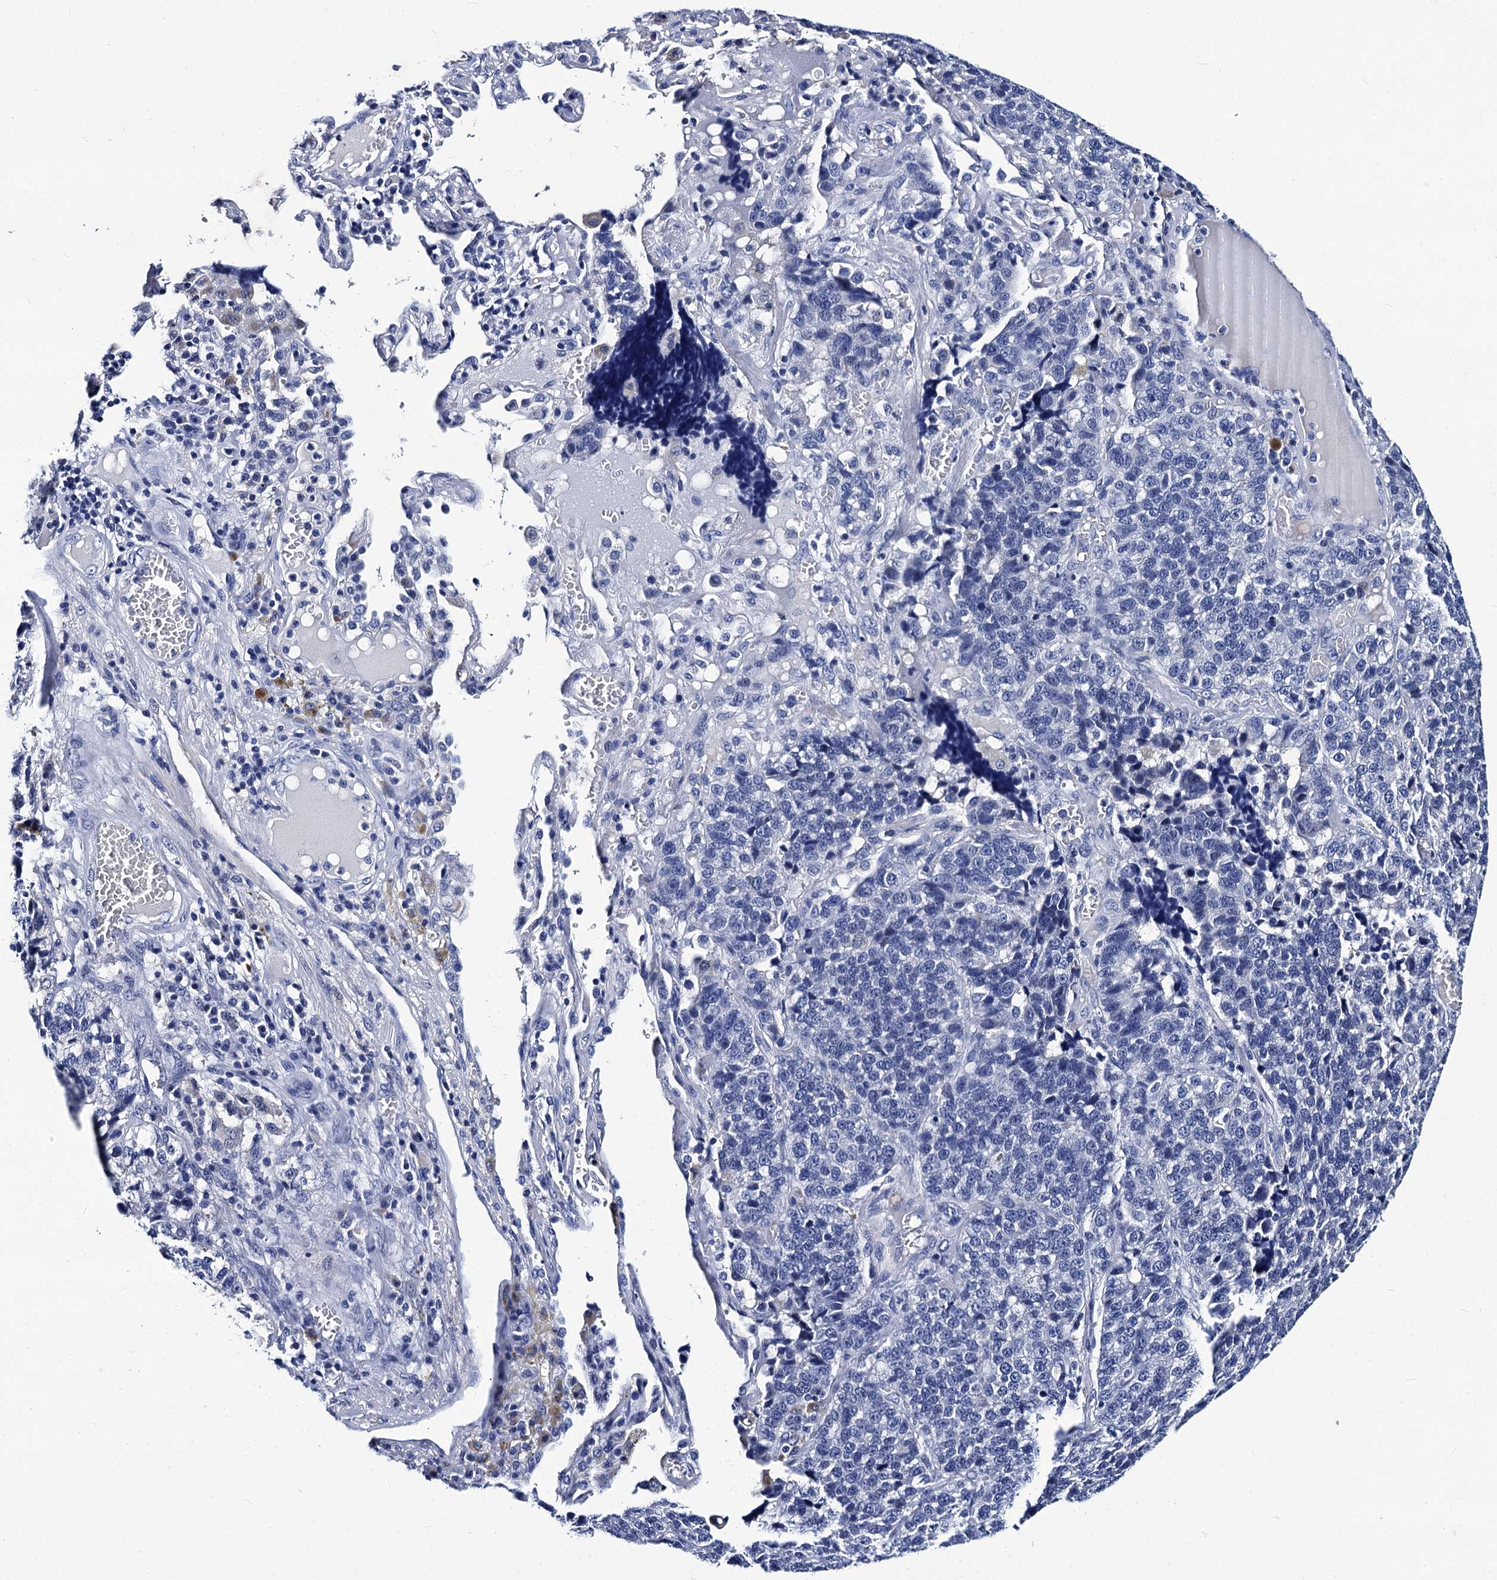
{"staining": {"intensity": "negative", "quantity": "none", "location": "none"}, "tissue": "lung cancer", "cell_type": "Tumor cells", "image_type": "cancer", "snomed": [{"axis": "morphology", "description": "Adenocarcinoma, NOS"}, {"axis": "topography", "description": "Lung"}], "caption": "DAB immunohistochemical staining of human lung cancer (adenocarcinoma) reveals no significant expression in tumor cells.", "gene": "LRRC30", "patient": {"sex": "male", "age": 49}}